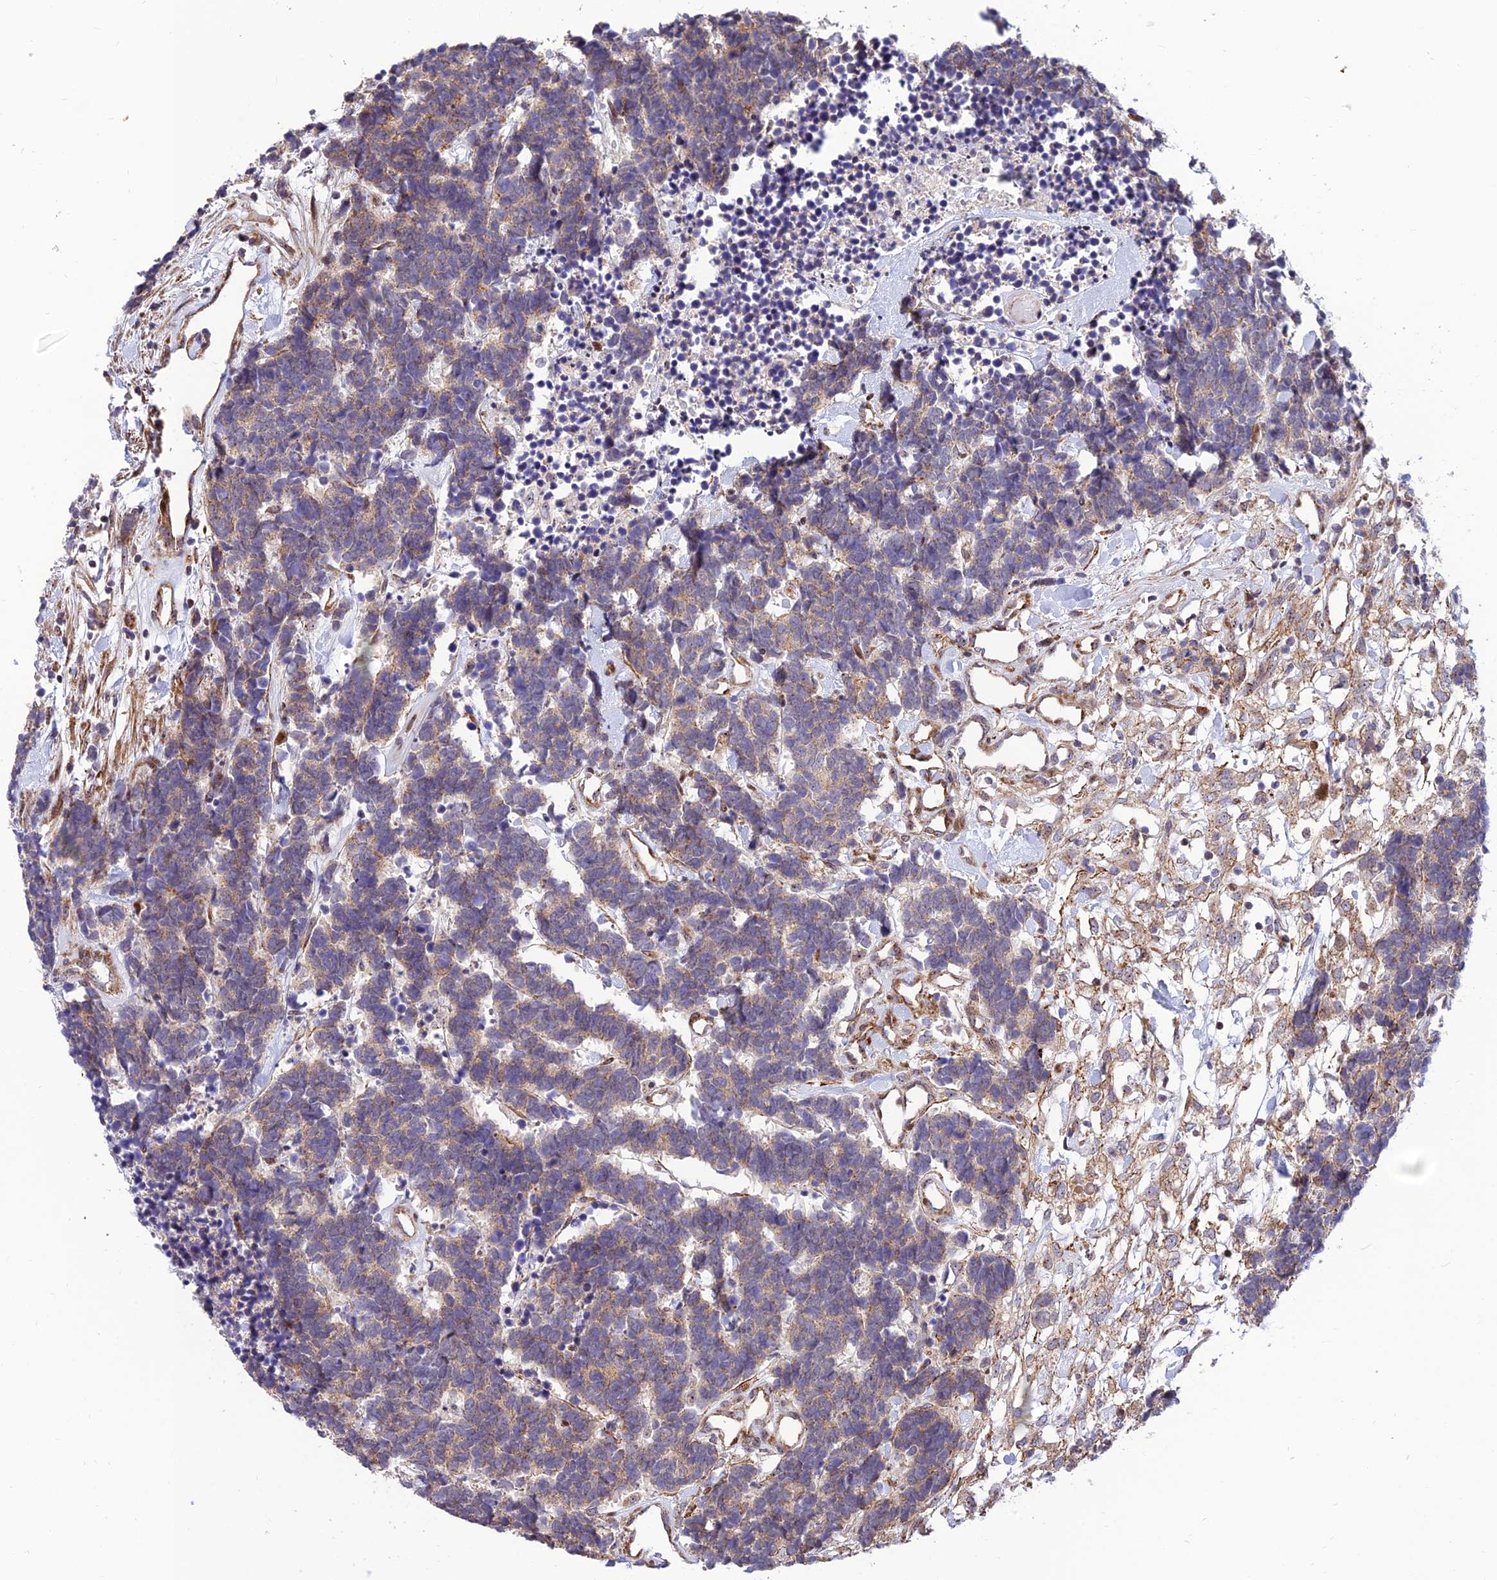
{"staining": {"intensity": "moderate", "quantity": "25%-75%", "location": "cytoplasmic/membranous"}, "tissue": "carcinoid", "cell_type": "Tumor cells", "image_type": "cancer", "snomed": [{"axis": "morphology", "description": "Carcinoma, NOS"}, {"axis": "morphology", "description": "Carcinoid, malignant, NOS"}, {"axis": "topography", "description": "Urinary bladder"}], "caption": "There is medium levels of moderate cytoplasmic/membranous expression in tumor cells of carcinoid, as demonstrated by immunohistochemical staining (brown color).", "gene": "KBTBD7", "patient": {"sex": "male", "age": 57}}